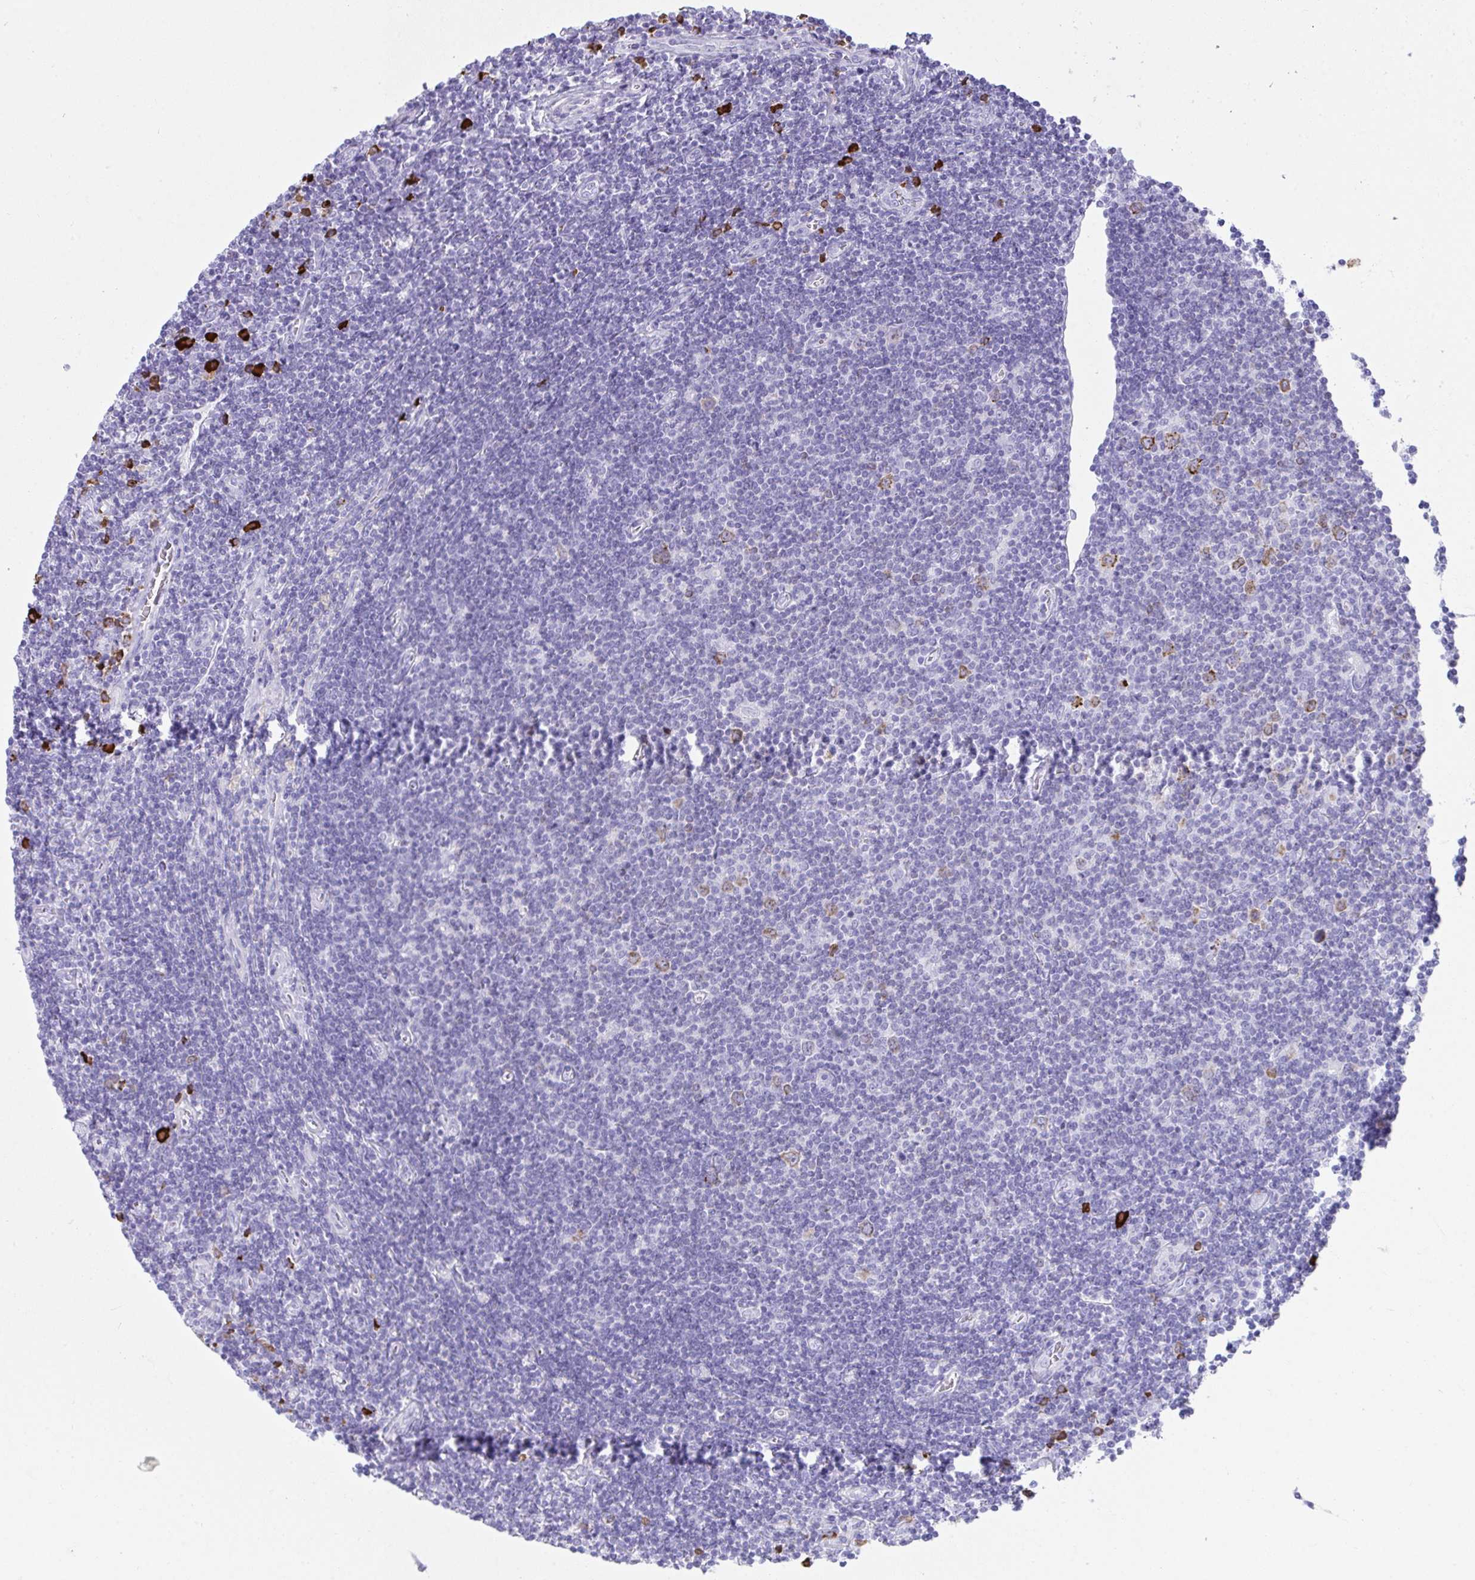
{"staining": {"intensity": "negative", "quantity": "none", "location": "none"}, "tissue": "lymphoma", "cell_type": "Tumor cells", "image_type": "cancer", "snomed": [{"axis": "morphology", "description": "Hodgkin's disease, NOS"}, {"axis": "topography", "description": "Lymph node"}], "caption": "This image is of lymphoma stained with immunohistochemistry (IHC) to label a protein in brown with the nuclei are counter-stained blue. There is no positivity in tumor cells. (Stains: DAB IHC with hematoxylin counter stain, Microscopy: brightfield microscopy at high magnification).", "gene": "CDADC1", "patient": {"sex": "male", "age": 40}}